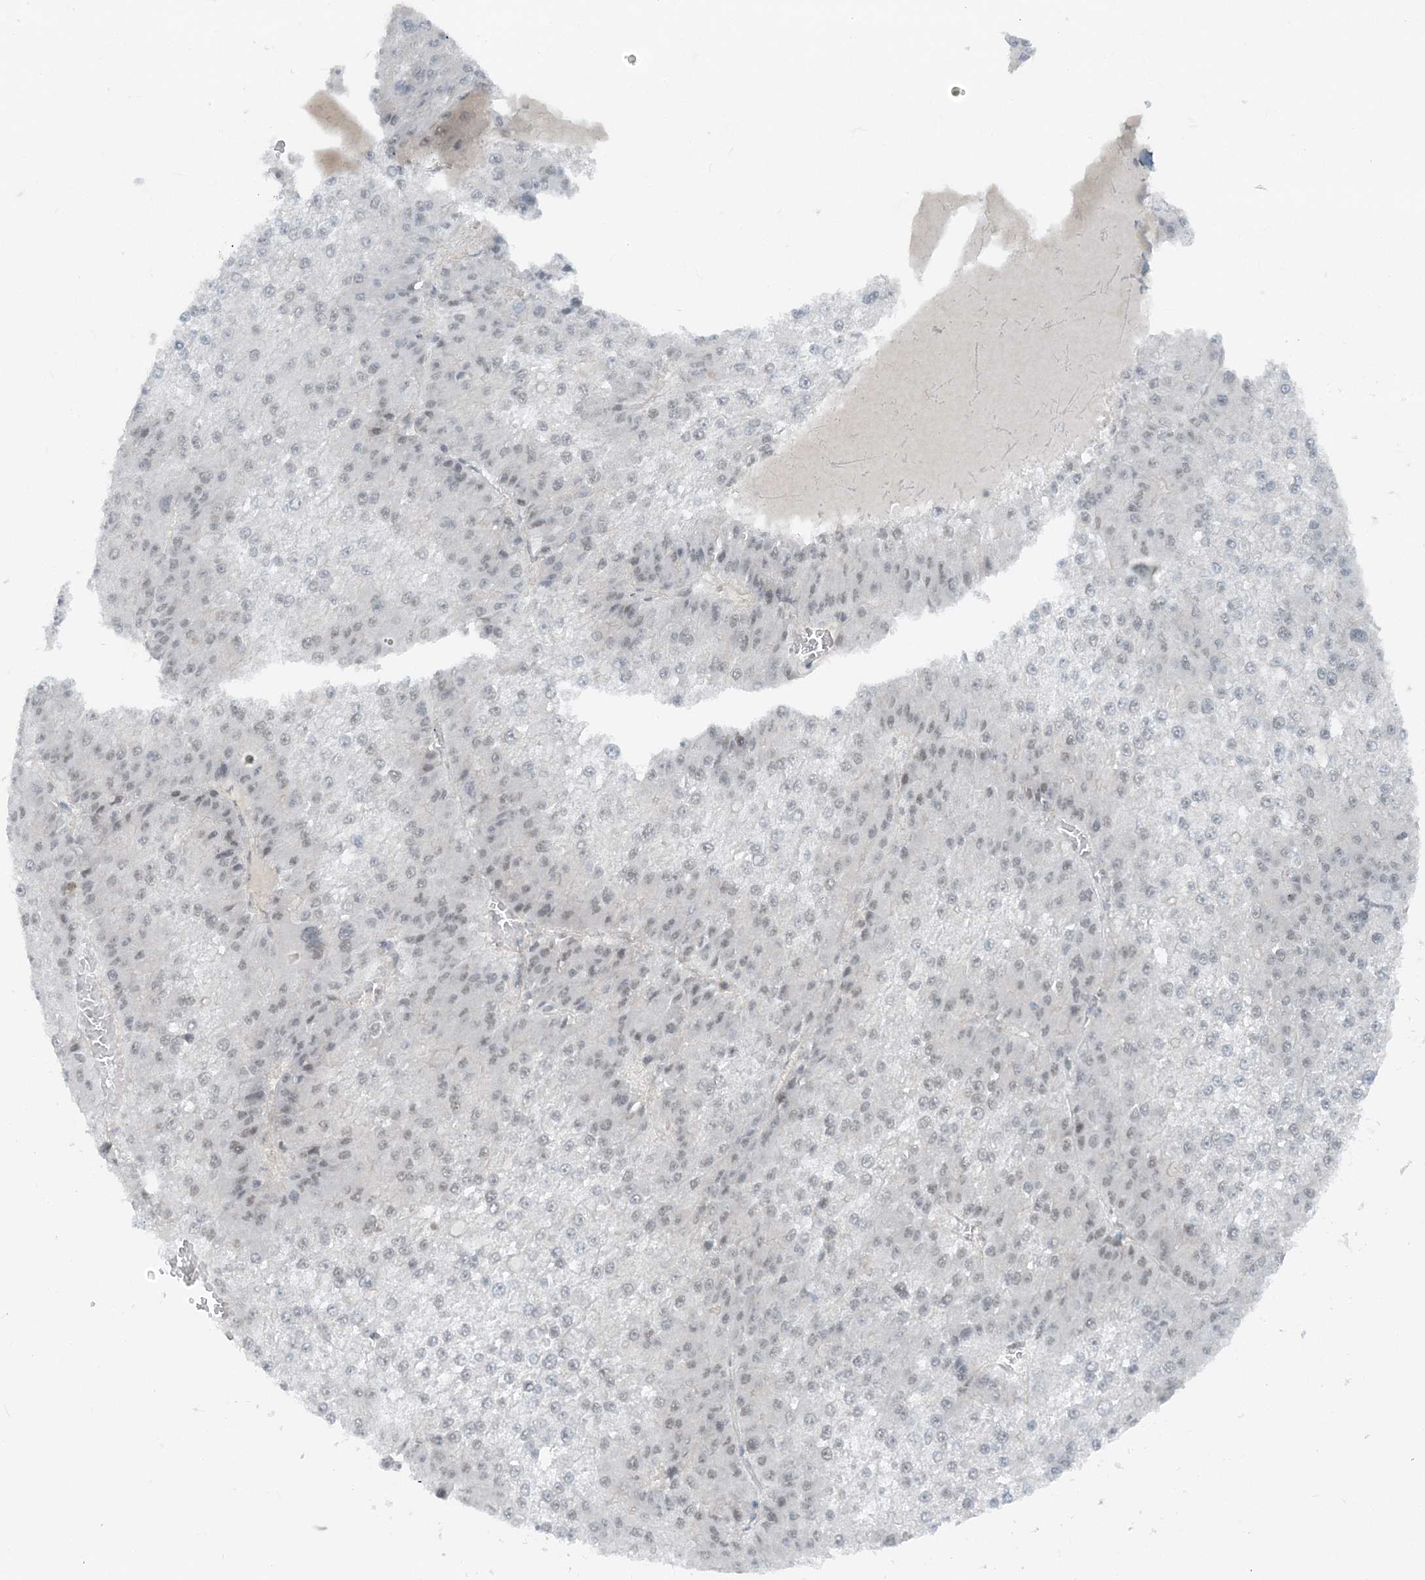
{"staining": {"intensity": "negative", "quantity": "none", "location": "none"}, "tissue": "liver cancer", "cell_type": "Tumor cells", "image_type": "cancer", "snomed": [{"axis": "morphology", "description": "Carcinoma, Hepatocellular, NOS"}, {"axis": "topography", "description": "Liver"}], "caption": "High magnification brightfield microscopy of liver cancer (hepatocellular carcinoma) stained with DAB (brown) and counterstained with hematoxylin (blue): tumor cells show no significant positivity.", "gene": "ATP11A", "patient": {"sex": "female", "age": 73}}